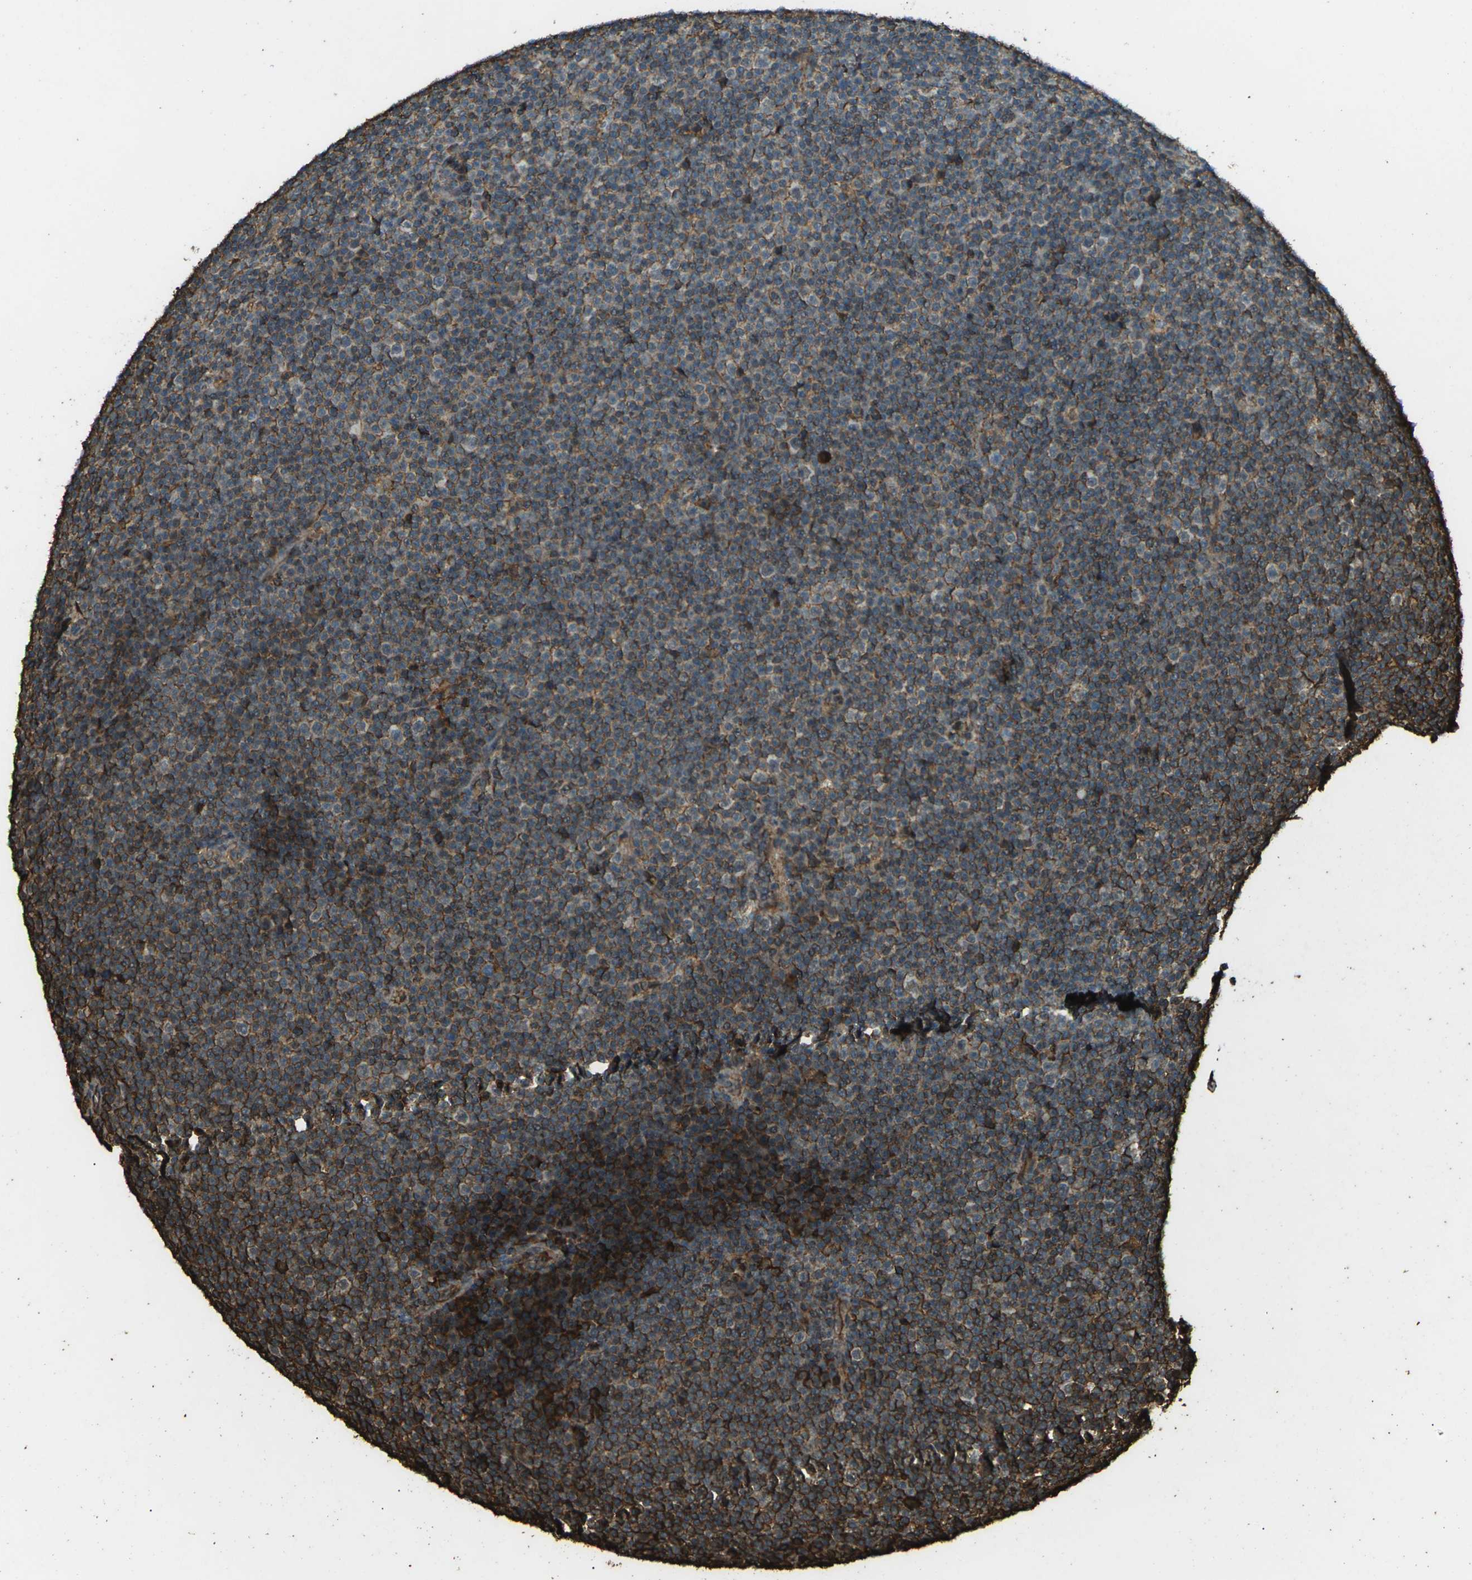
{"staining": {"intensity": "strong", "quantity": ">75%", "location": "cytoplasmic/membranous"}, "tissue": "lymphoma", "cell_type": "Tumor cells", "image_type": "cancer", "snomed": [{"axis": "morphology", "description": "Malignant lymphoma, non-Hodgkin's type, Low grade"}, {"axis": "topography", "description": "Lymph node"}], "caption": "Immunohistochemistry micrograph of neoplastic tissue: human malignant lymphoma, non-Hodgkin's type (low-grade) stained using IHC exhibits high levels of strong protein expression localized specifically in the cytoplasmic/membranous of tumor cells, appearing as a cytoplasmic/membranous brown color.", "gene": "CYP1B1", "patient": {"sex": "female", "age": 67}}